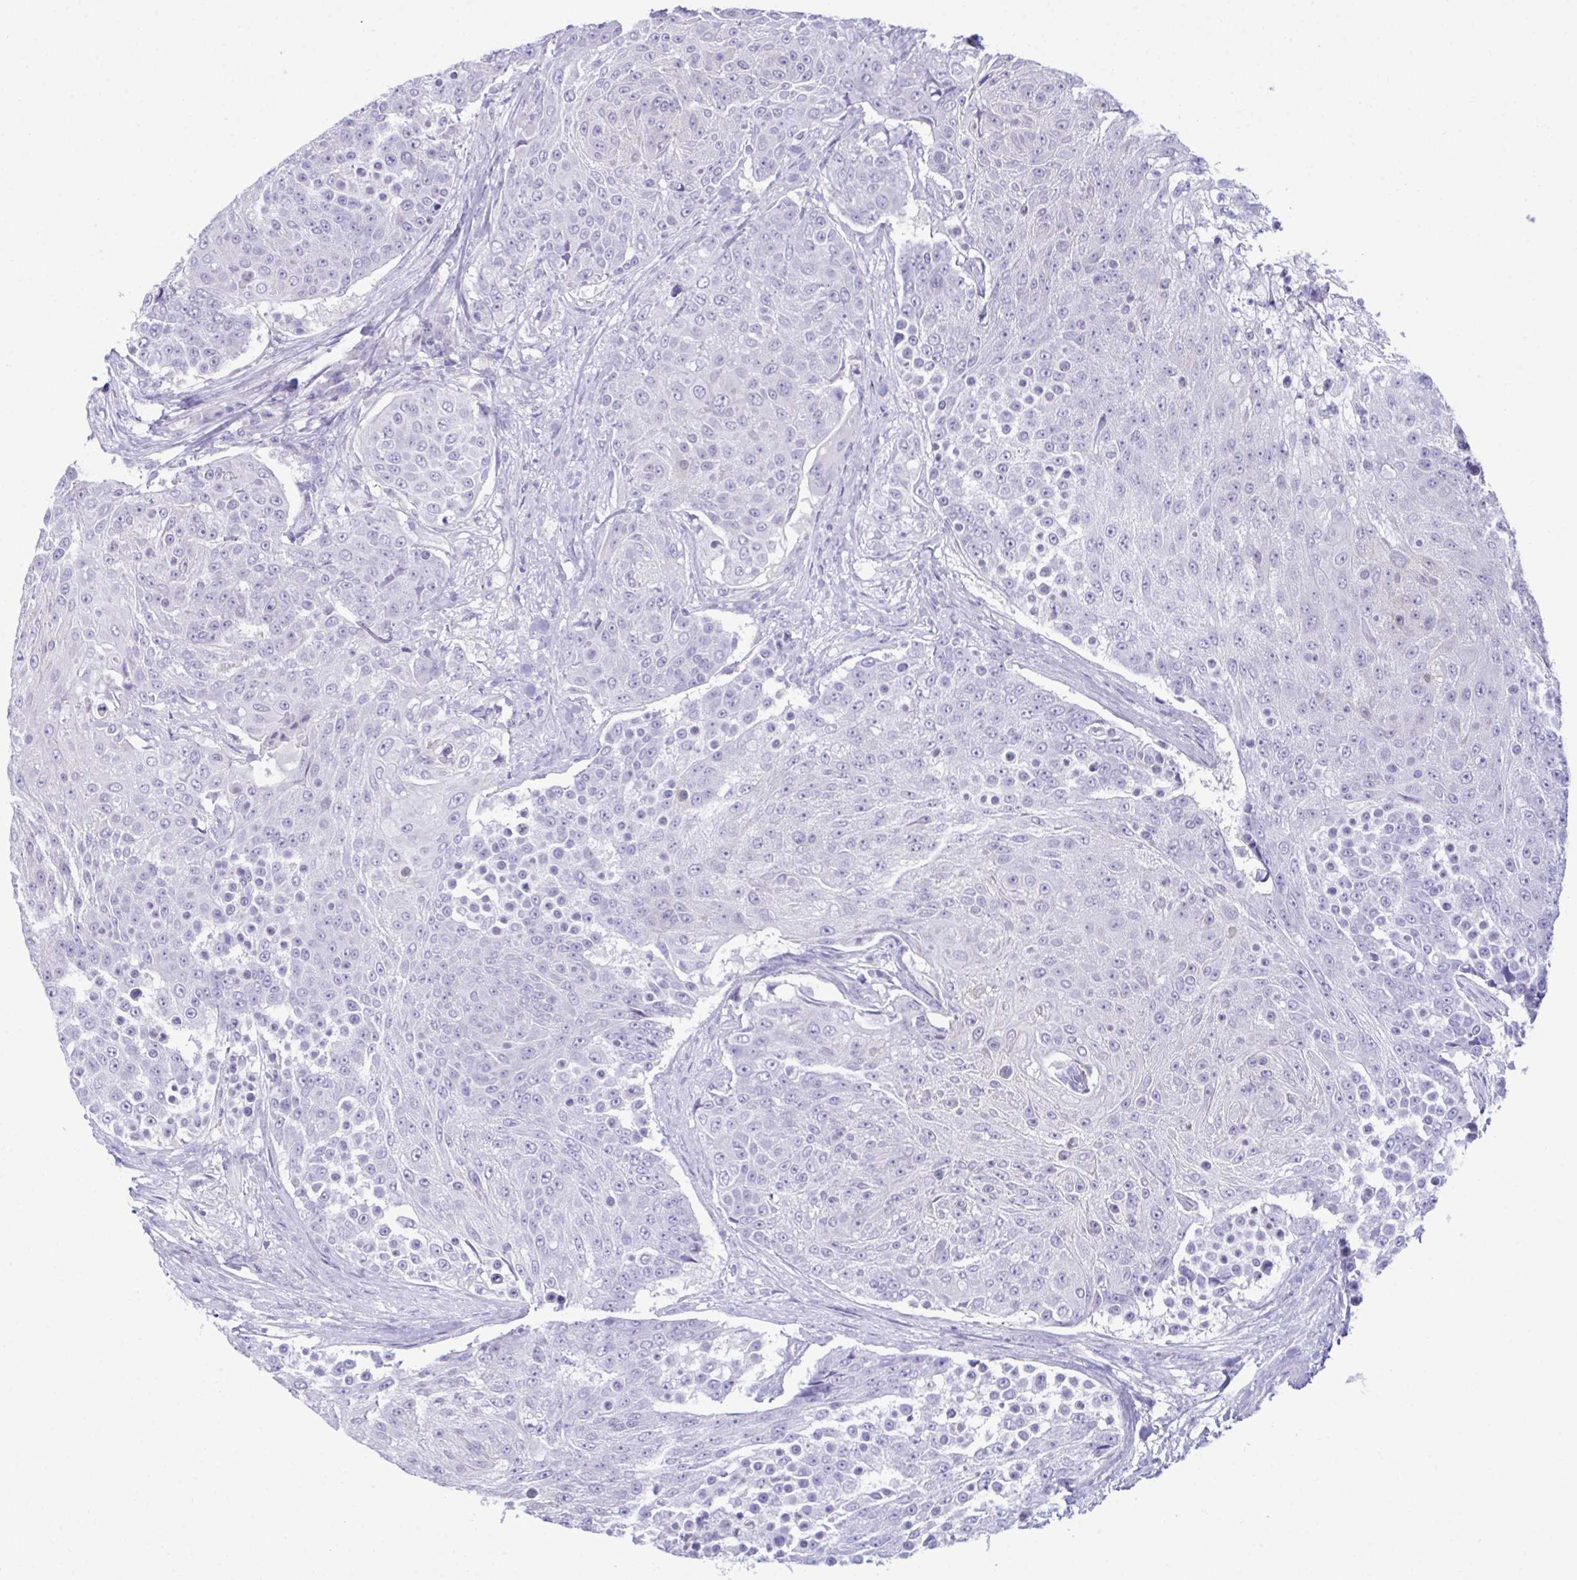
{"staining": {"intensity": "negative", "quantity": "none", "location": "none"}, "tissue": "urothelial cancer", "cell_type": "Tumor cells", "image_type": "cancer", "snomed": [{"axis": "morphology", "description": "Urothelial carcinoma, High grade"}, {"axis": "topography", "description": "Urinary bladder"}], "caption": "Tumor cells show no significant protein positivity in urothelial cancer. The staining is performed using DAB (3,3'-diaminobenzidine) brown chromogen with nuclei counter-stained in using hematoxylin.", "gene": "PLEKHH1", "patient": {"sex": "female", "age": 63}}